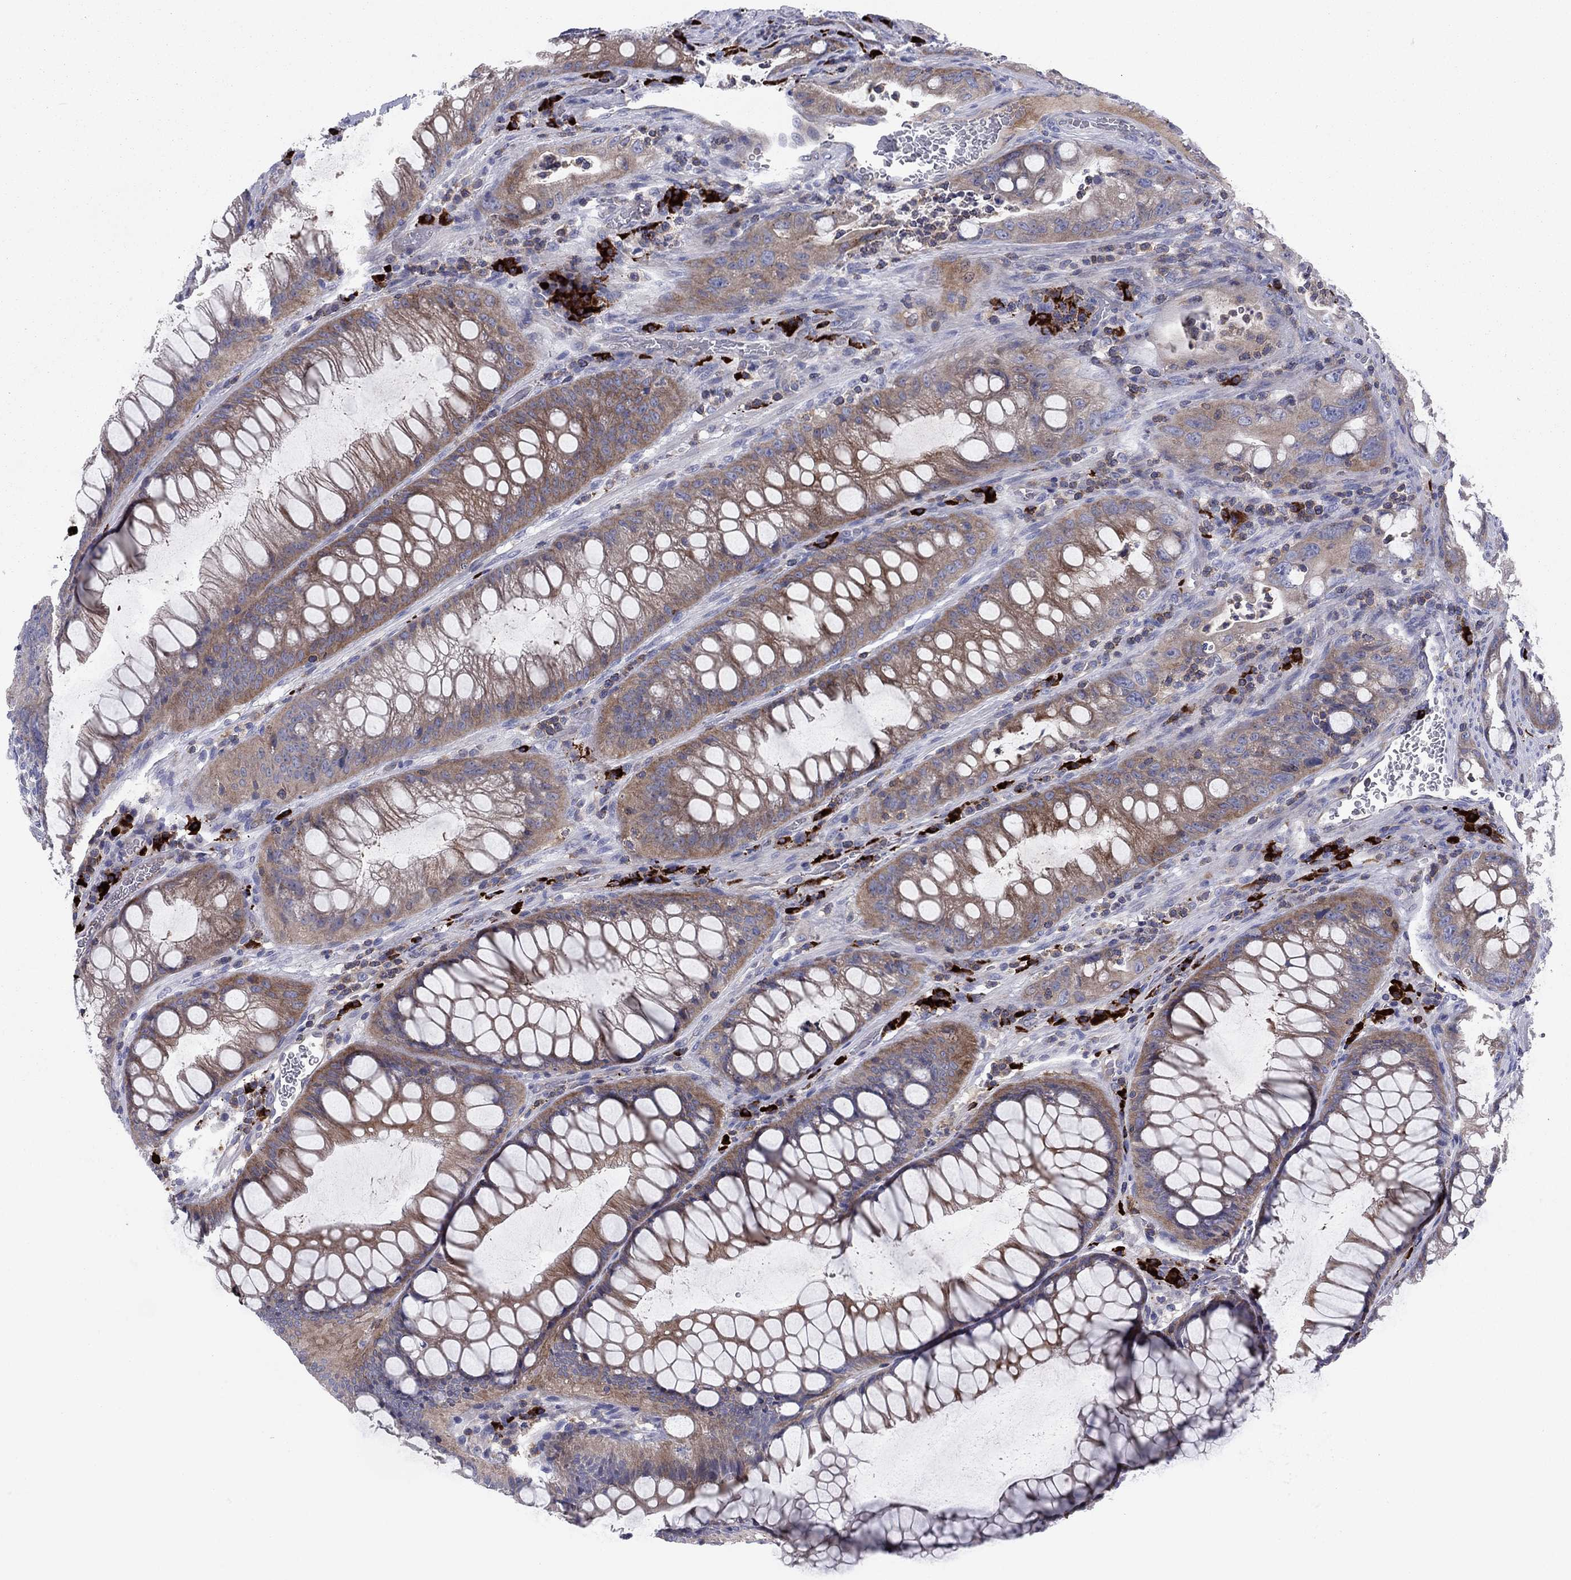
{"staining": {"intensity": "weak", "quantity": ">75%", "location": "cytoplasmic/membranous"}, "tissue": "colorectal cancer", "cell_type": "Tumor cells", "image_type": "cancer", "snomed": [{"axis": "morphology", "description": "Adenocarcinoma, NOS"}, {"axis": "topography", "description": "Rectum"}], "caption": "Brown immunohistochemical staining in colorectal cancer (adenocarcinoma) demonstrates weak cytoplasmic/membranous expression in about >75% of tumor cells. Using DAB (brown) and hematoxylin (blue) stains, captured at high magnification using brightfield microscopy.", "gene": "PVR", "patient": {"sex": "male", "age": 63}}